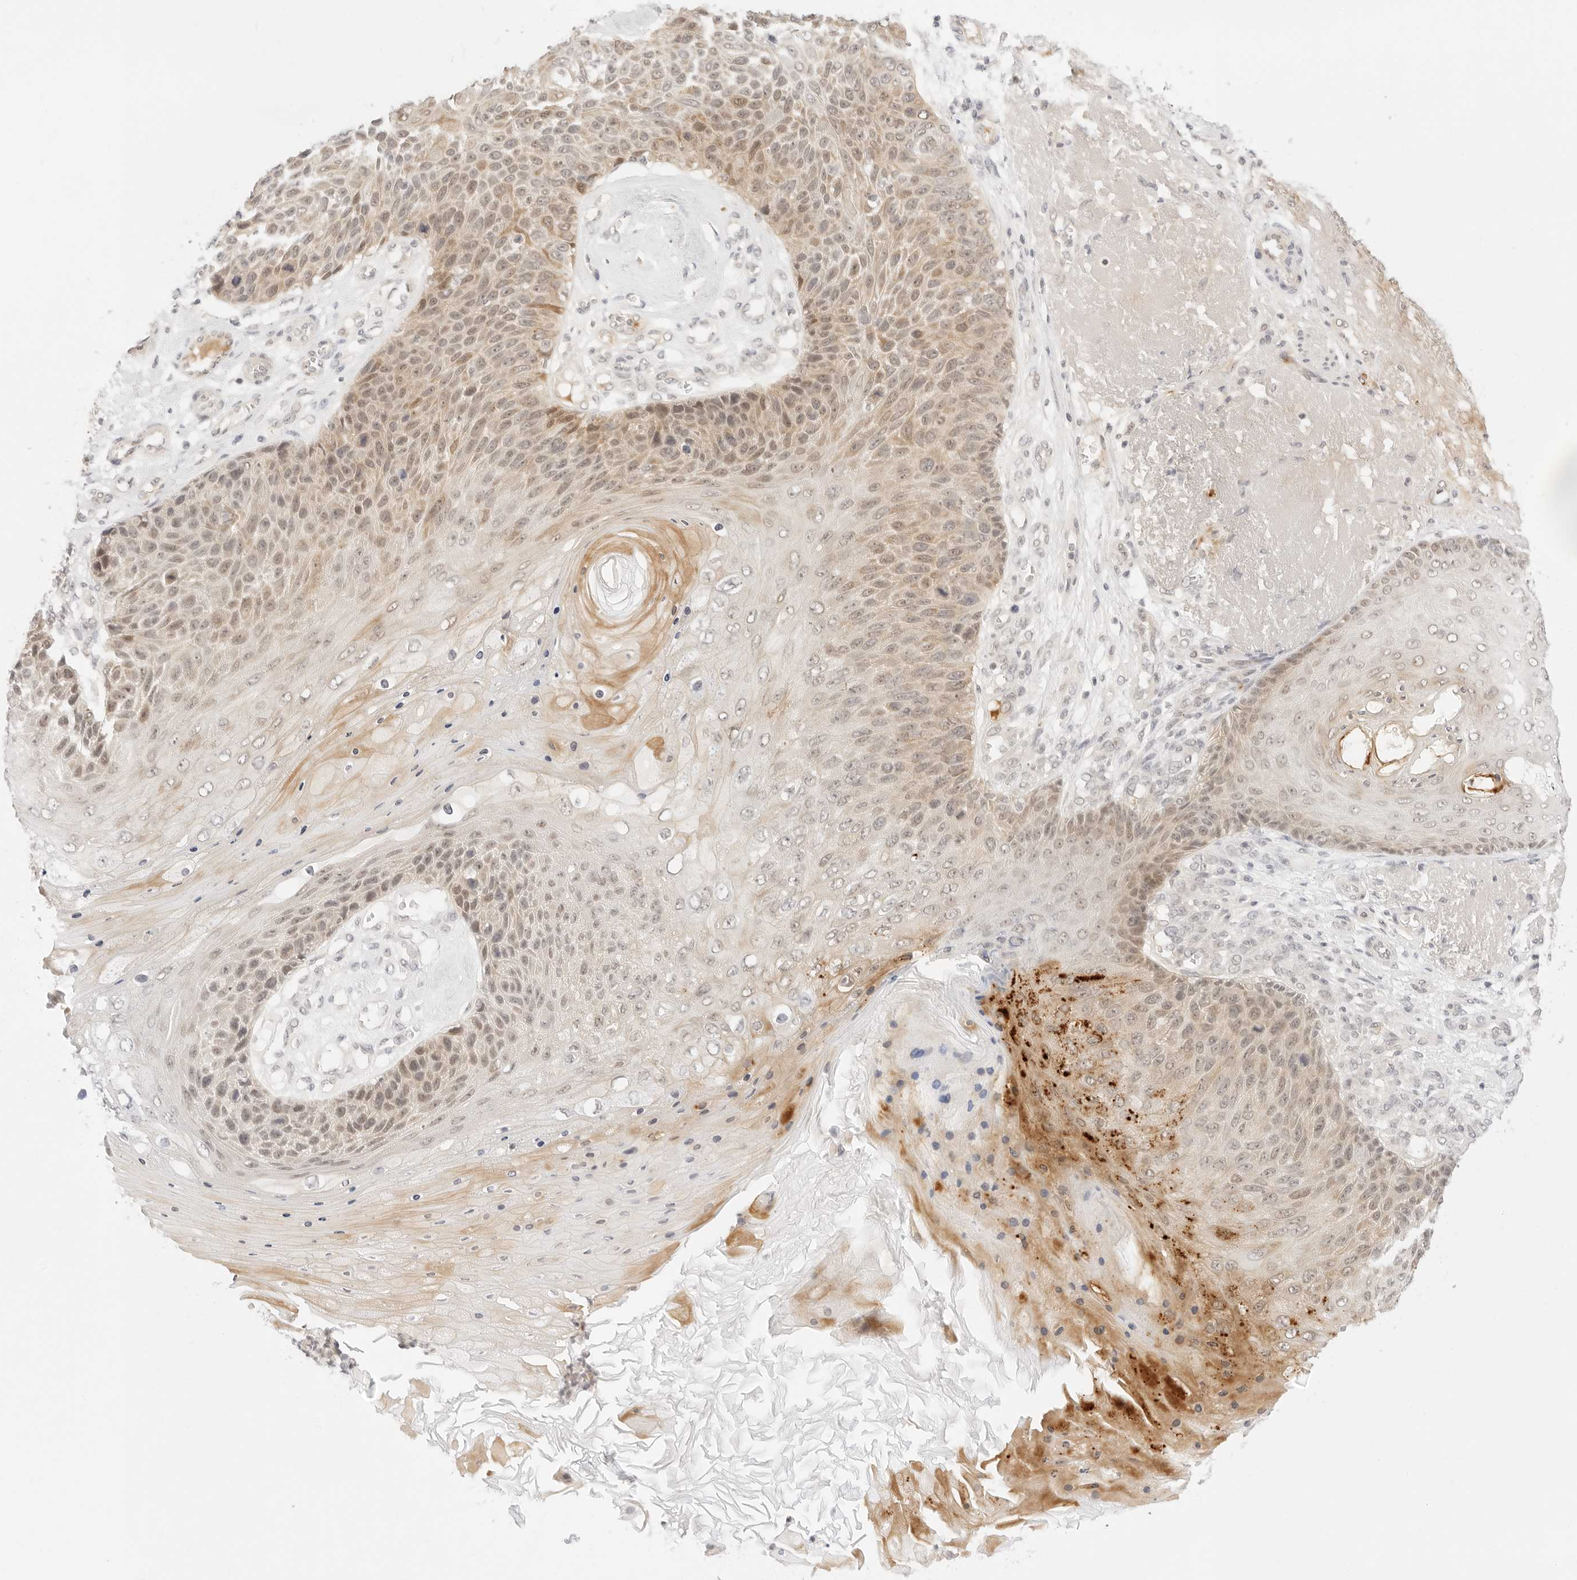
{"staining": {"intensity": "strong", "quantity": "<25%", "location": "cytoplasmic/membranous"}, "tissue": "skin cancer", "cell_type": "Tumor cells", "image_type": "cancer", "snomed": [{"axis": "morphology", "description": "Squamous cell carcinoma, NOS"}, {"axis": "topography", "description": "Skin"}], "caption": "The histopathology image shows immunohistochemical staining of skin squamous cell carcinoma. There is strong cytoplasmic/membranous staining is identified in approximately <25% of tumor cells.", "gene": "POLR3C", "patient": {"sex": "female", "age": 88}}